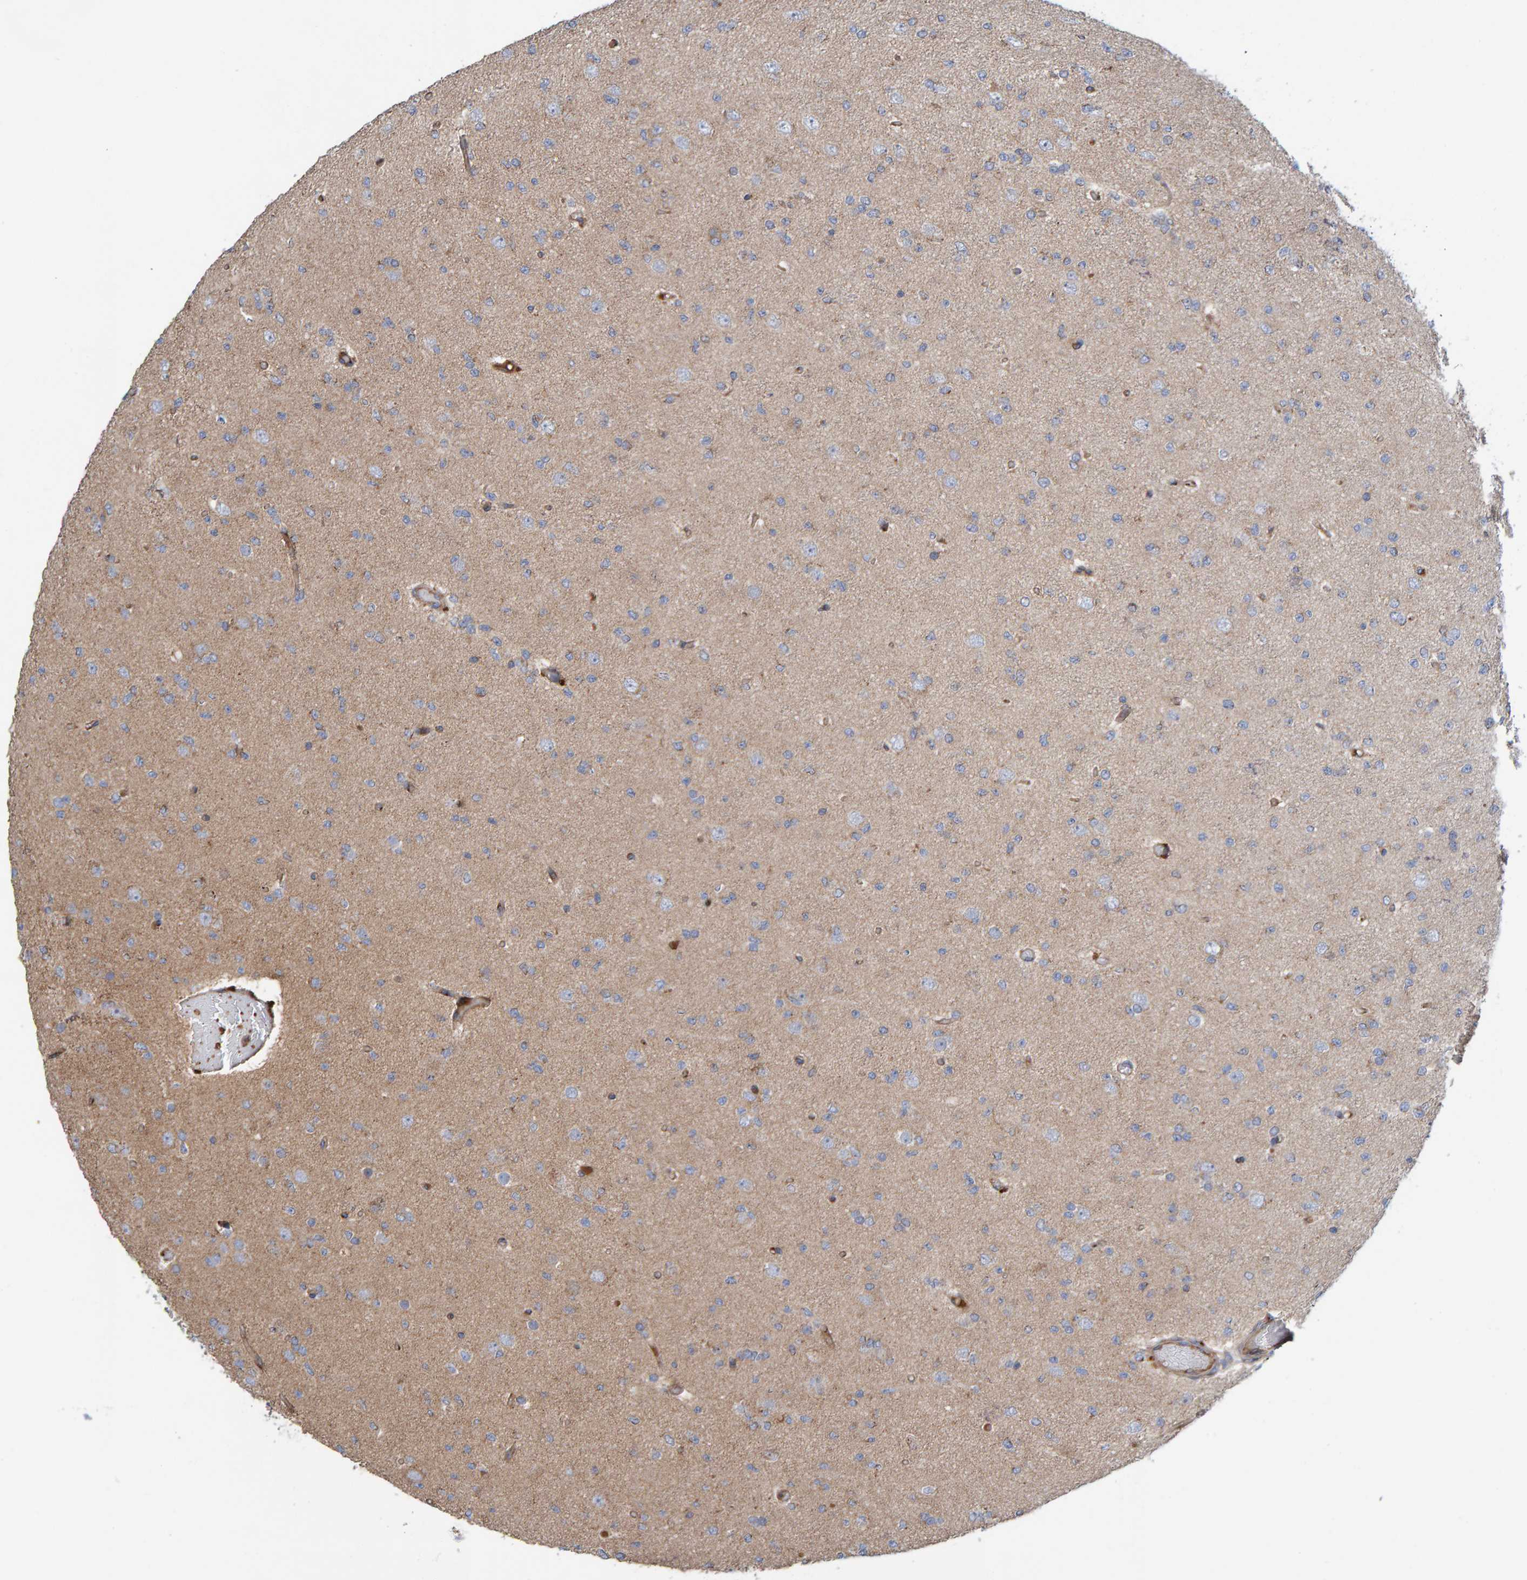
{"staining": {"intensity": "weak", "quantity": "25%-75%", "location": "cytoplasmic/membranous"}, "tissue": "glioma", "cell_type": "Tumor cells", "image_type": "cancer", "snomed": [{"axis": "morphology", "description": "Glioma, malignant, Low grade"}, {"axis": "topography", "description": "Brain"}], "caption": "Immunohistochemistry (IHC) image of human malignant low-grade glioma stained for a protein (brown), which displays low levels of weak cytoplasmic/membranous positivity in approximately 25%-75% of tumor cells.", "gene": "KIAA0753", "patient": {"sex": "female", "age": 22}}